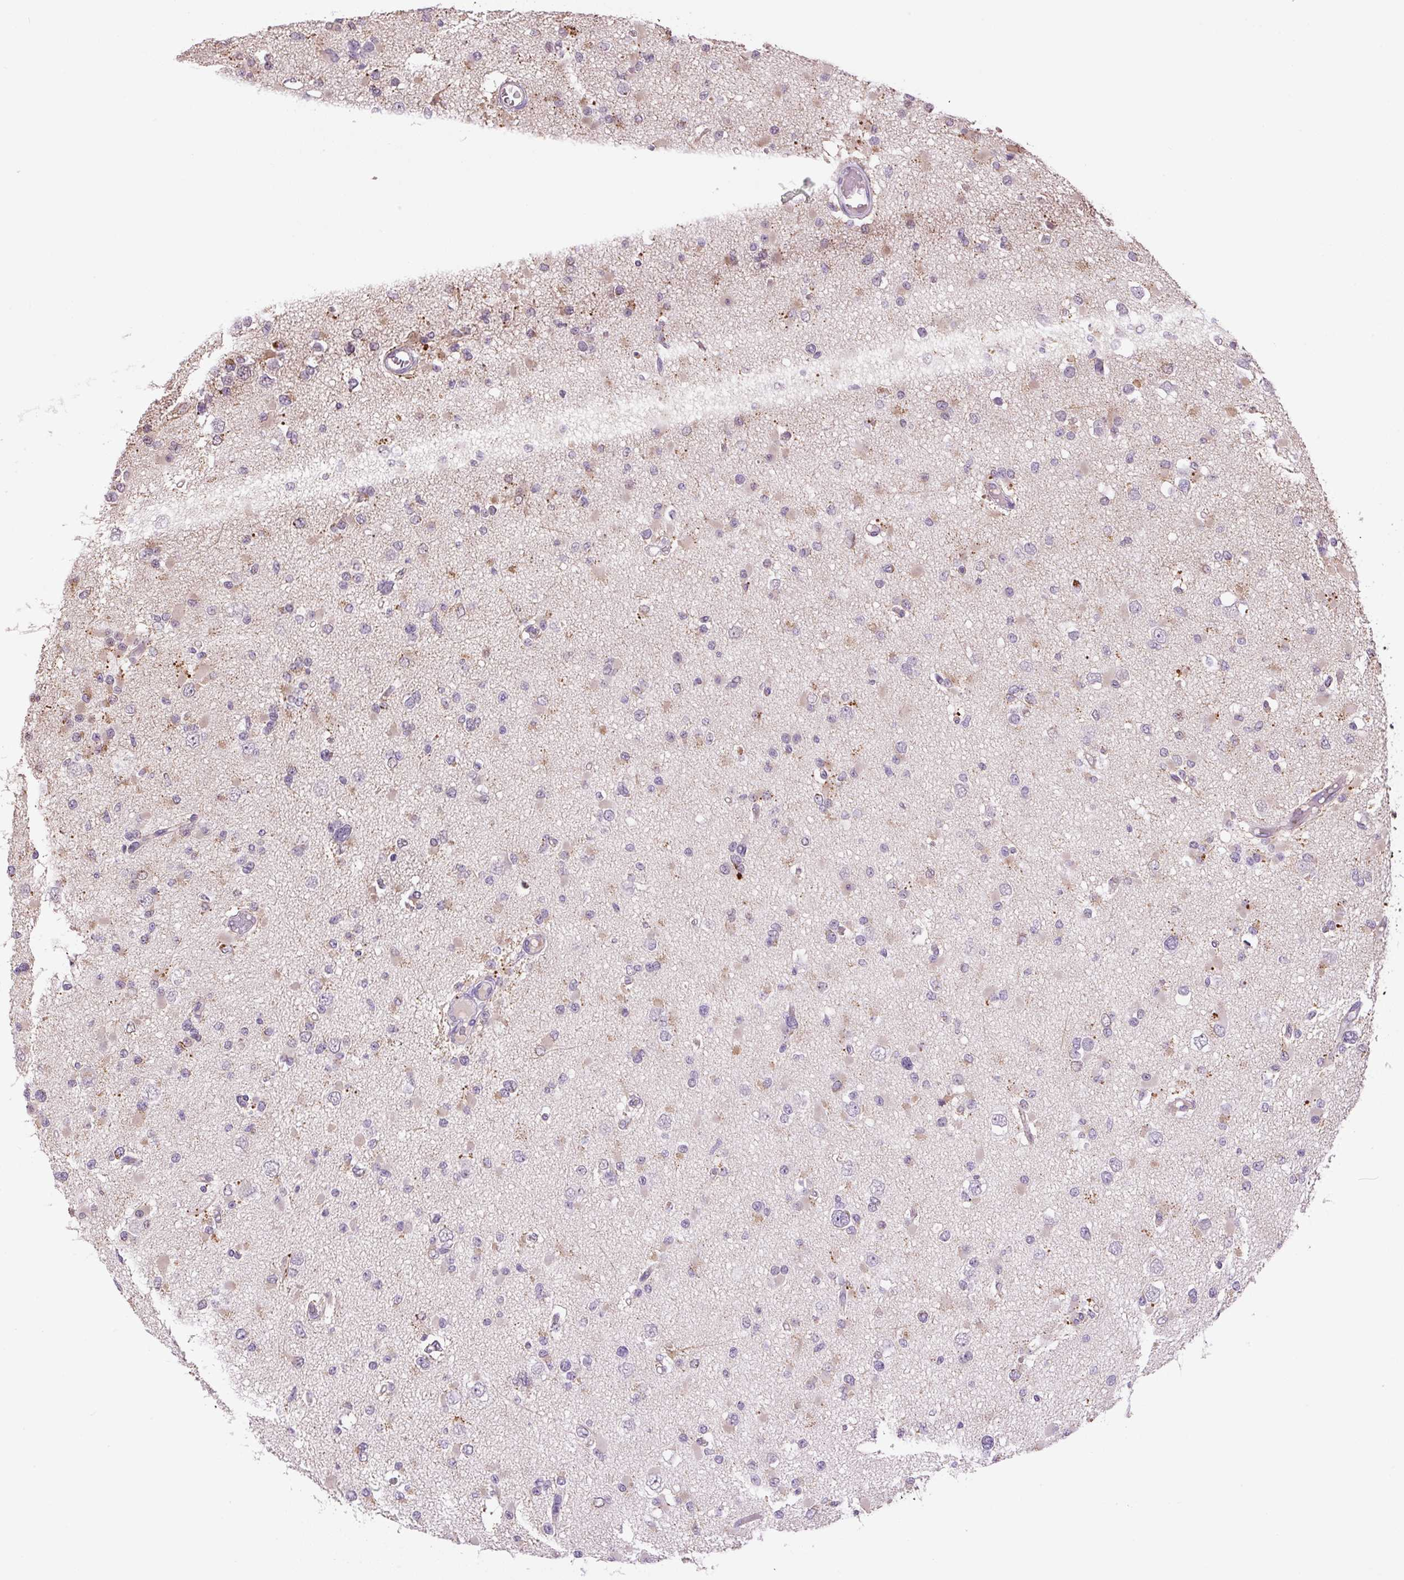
{"staining": {"intensity": "negative", "quantity": "none", "location": "none"}, "tissue": "glioma", "cell_type": "Tumor cells", "image_type": "cancer", "snomed": [{"axis": "morphology", "description": "Glioma, malignant, Low grade"}, {"axis": "topography", "description": "Brain"}], "caption": "Tumor cells are negative for protein expression in human glioma.", "gene": "SGF29", "patient": {"sex": "female", "age": 22}}